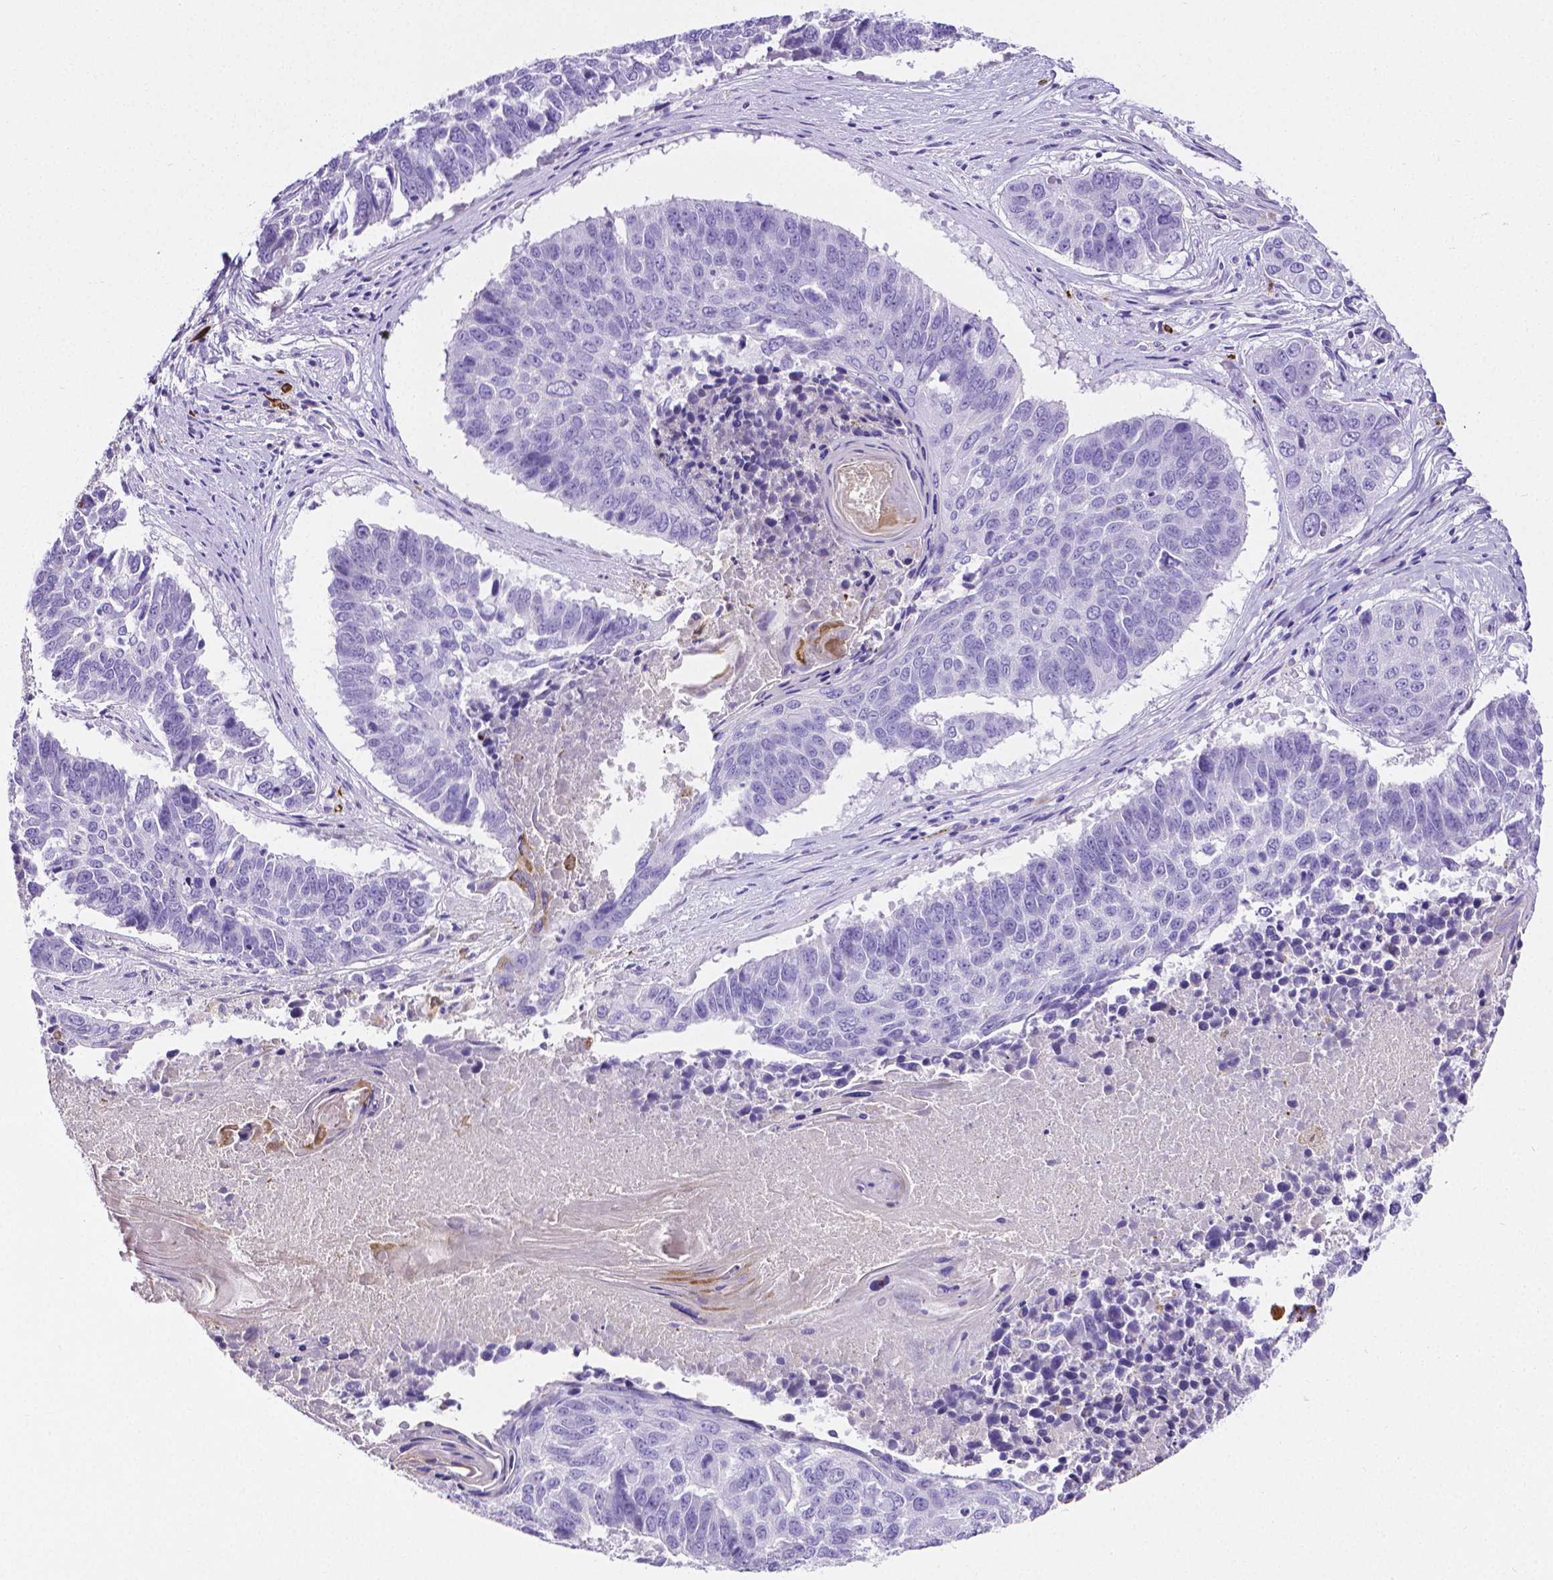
{"staining": {"intensity": "negative", "quantity": "none", "location": "none"}, "tissue": "lung cancer", "cell_type": "Tumor cells", "image_type": "cancer", "snomed": [{"axis": "morphology", "description": "Squamous cell carcinoma, NOS"}, {"axis": "topography", "description": "Lung"}], "caption": "Lung cancer was stained to show a protein in brown. There is no significant expression in tumor cells.", "gene": "MMP9", "patient": {"sex": "male", "age": 73}}